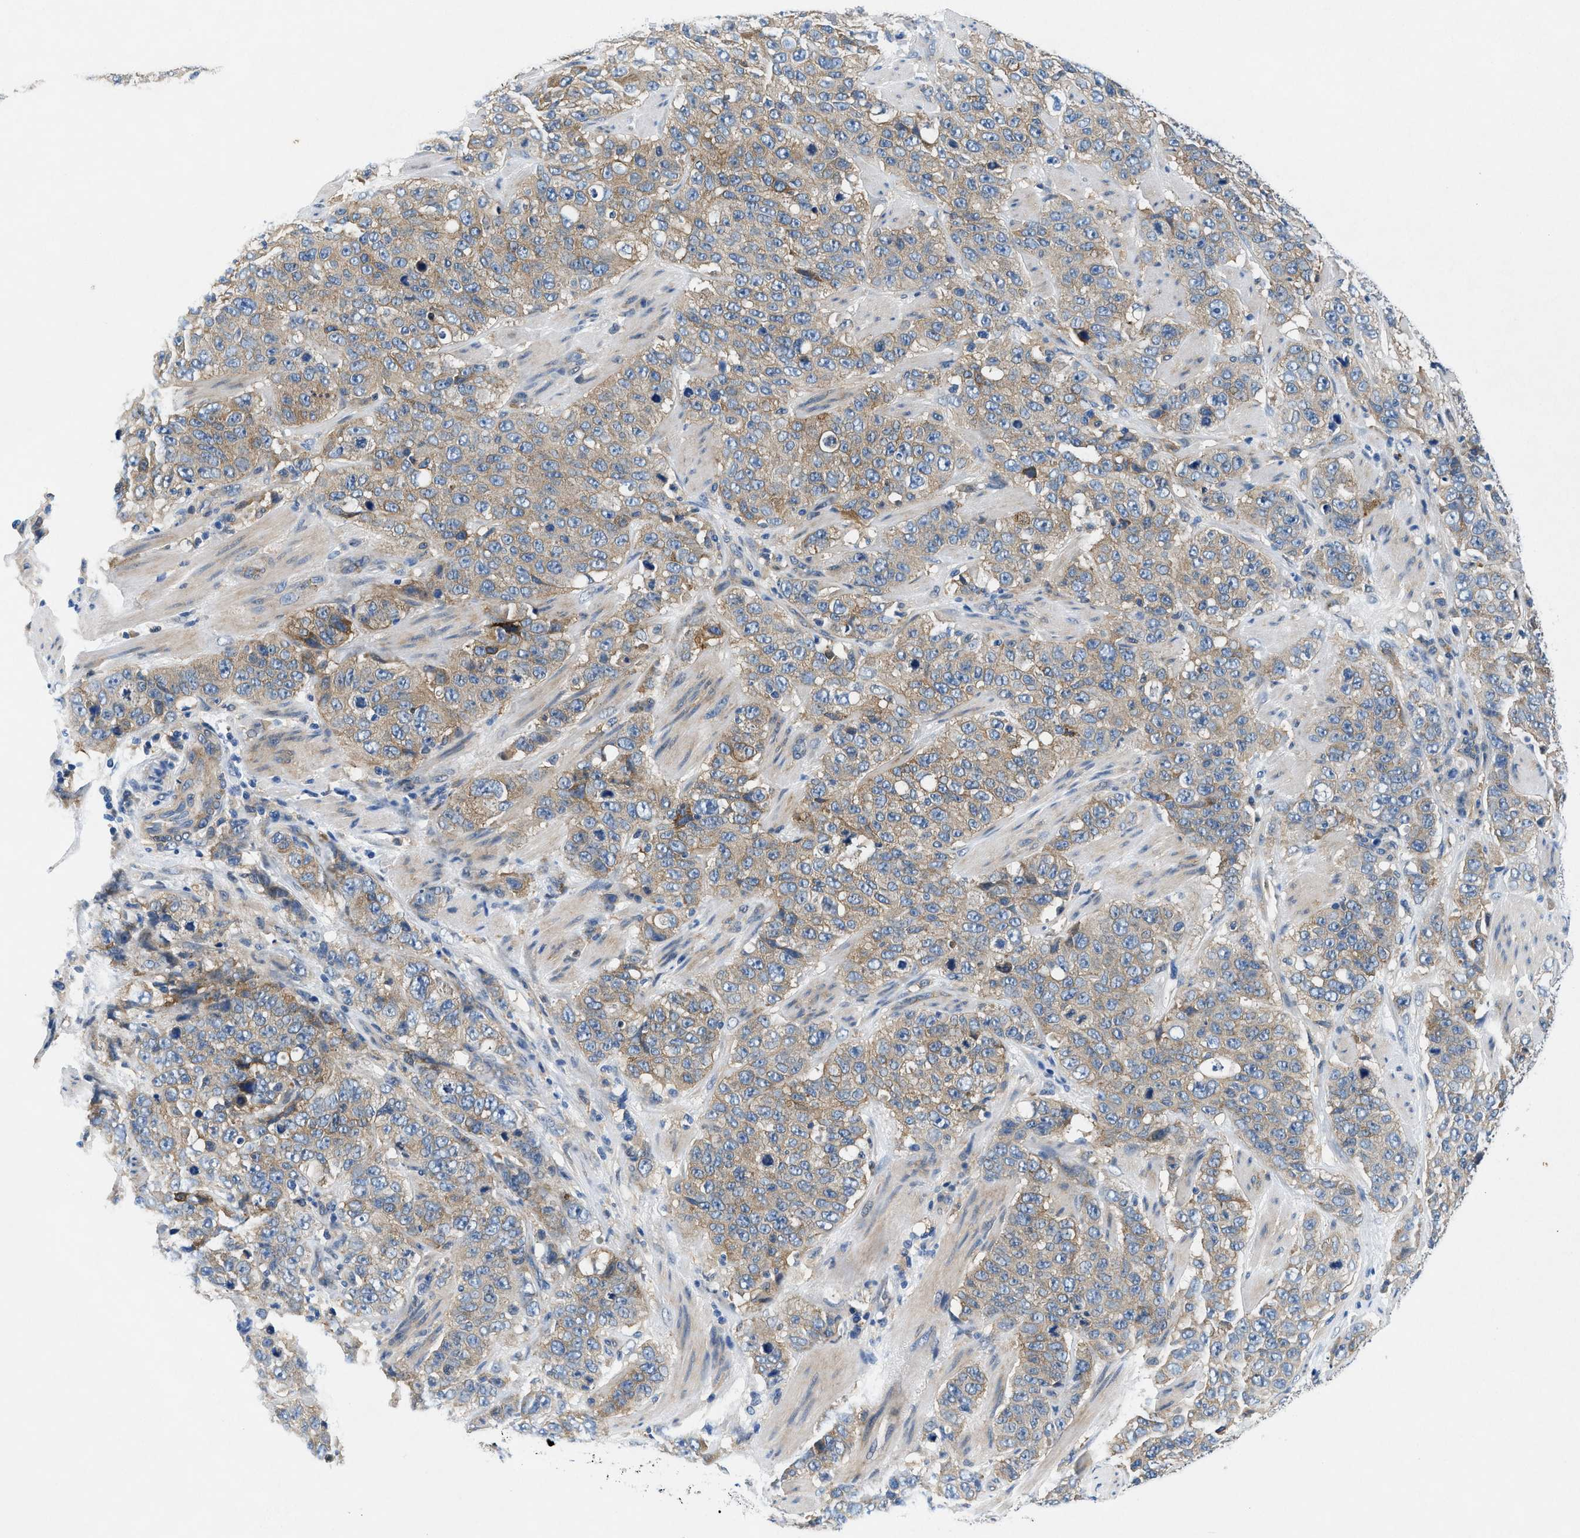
{"staining": {"intensity": "weak", "quantity": "25%-75%", "location": "cytoplasmic/membranous"}, "tissue": "stomach cancer", "cell_type": "Tumor cells", "image_type": "cancer", "snomed": [{"axis": "morphology", "description": "Adenocarcinoma, NOS"}, {"axis": "topography", "description": "Stomach"}], "caption": "DAB immunohistochemical staining of human stomach cancer (adenocarcinoma) displays weak cytoplasmic/membranous protein positivity in about 25%-75% of tumor cells. The staining was performed using DAB, with brown indicating positive protein expression. Nuclei are stained blue with hematoxylin.", "gene": "COPS2", "patient": {"sex": "male", "age": 48}}